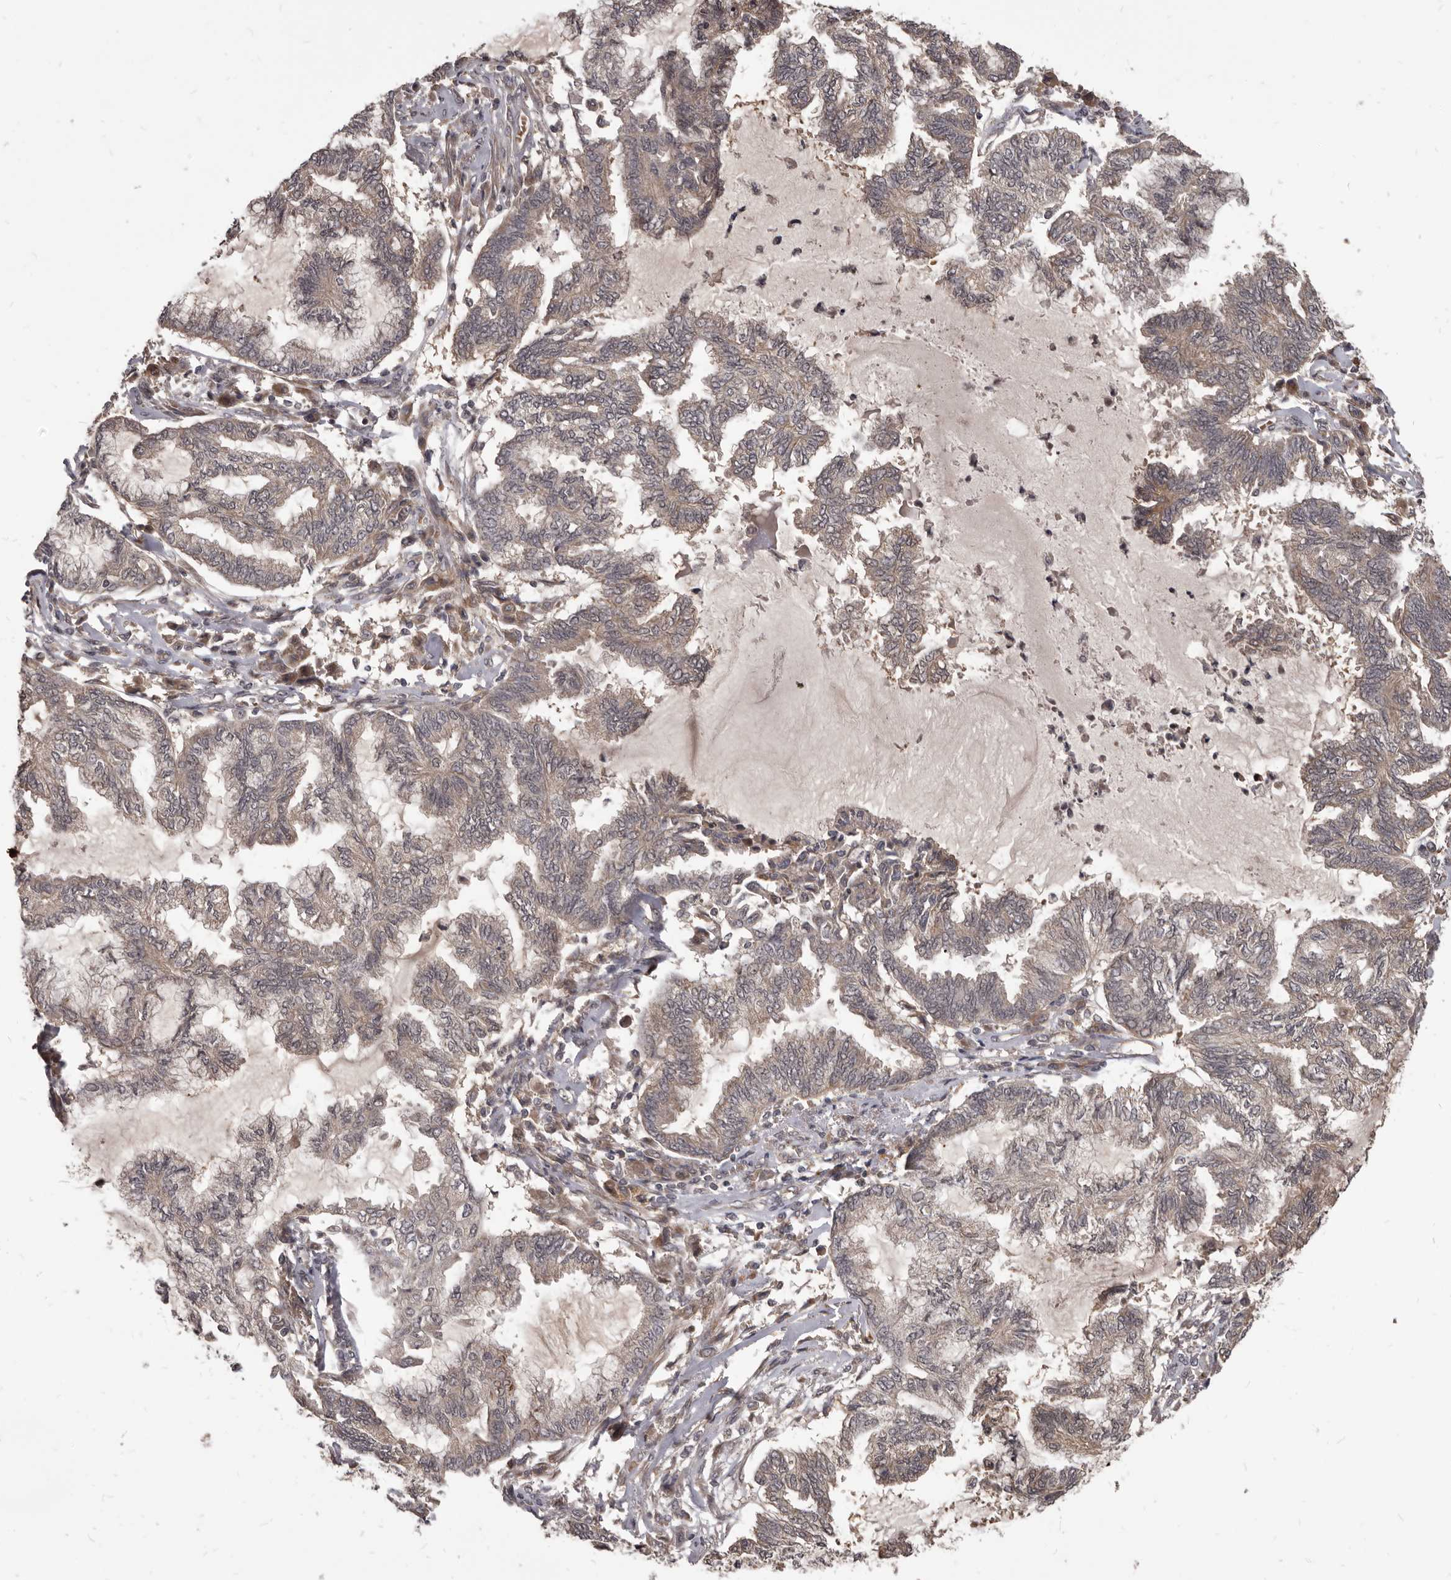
{"staining": {"intensity": "weak", "quantity": ">75%", "location": "cytoplasmic/membranous"}, "tissue": "endometrial cancer", "cell_type": "Tumor cells", "image_type": "cancer", "snomed": [{"axis": "morphology", "description": "Adenocarcinoma, NOS"}, {"axis": "topography", "description": "Endometrium"}], "caption": "Endometrial cancer (adenocarcinoma) stained with a brown dye reveals weak cytoplasmic/membranous positive positivity in about >75% of tumor cells.", "gene": "GABPB2", "patient": {"sex": "female", "age": 86}}